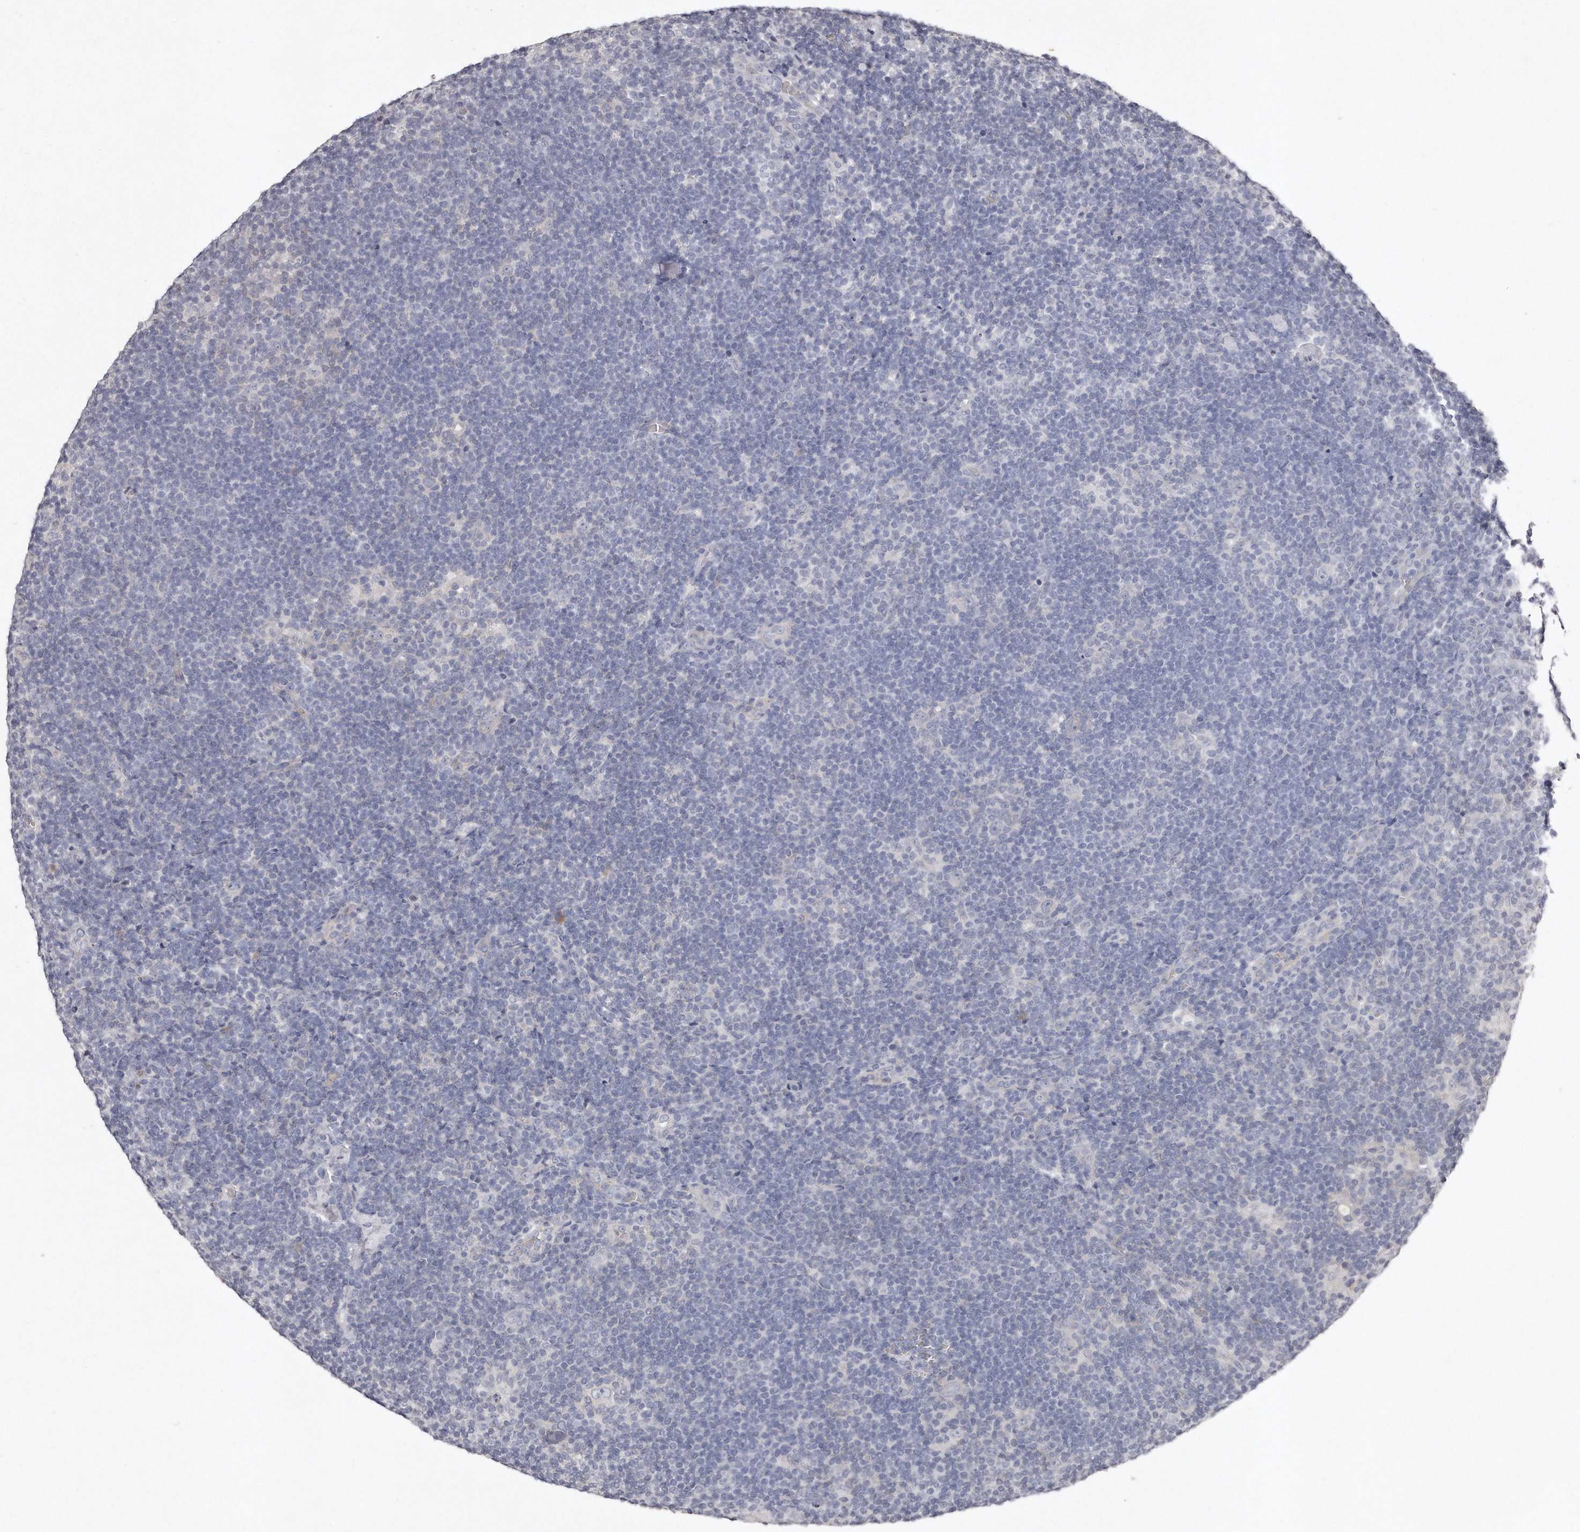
{"staining": {"intensity": "negative", "quantity": "none", "location": "none"}, "tissue": "lymphoma", "cell_type": "Tumor cells", "image_type": "cancer", "snomed": [{"axis": "morphology", "description": "Hodgkin's disease, NOS"}, {"axis": "topography", "description": "Lymph node"}], "caption": "Immunohistochemistry photomicrograph of Hodgkin's disease stained for a protein (brown), which shows no positivity in tumor cells. (DAB IHC with hematoxylin counter stain).", "gene": "TECR", "patient": {"sex": "female", "age": 57}}